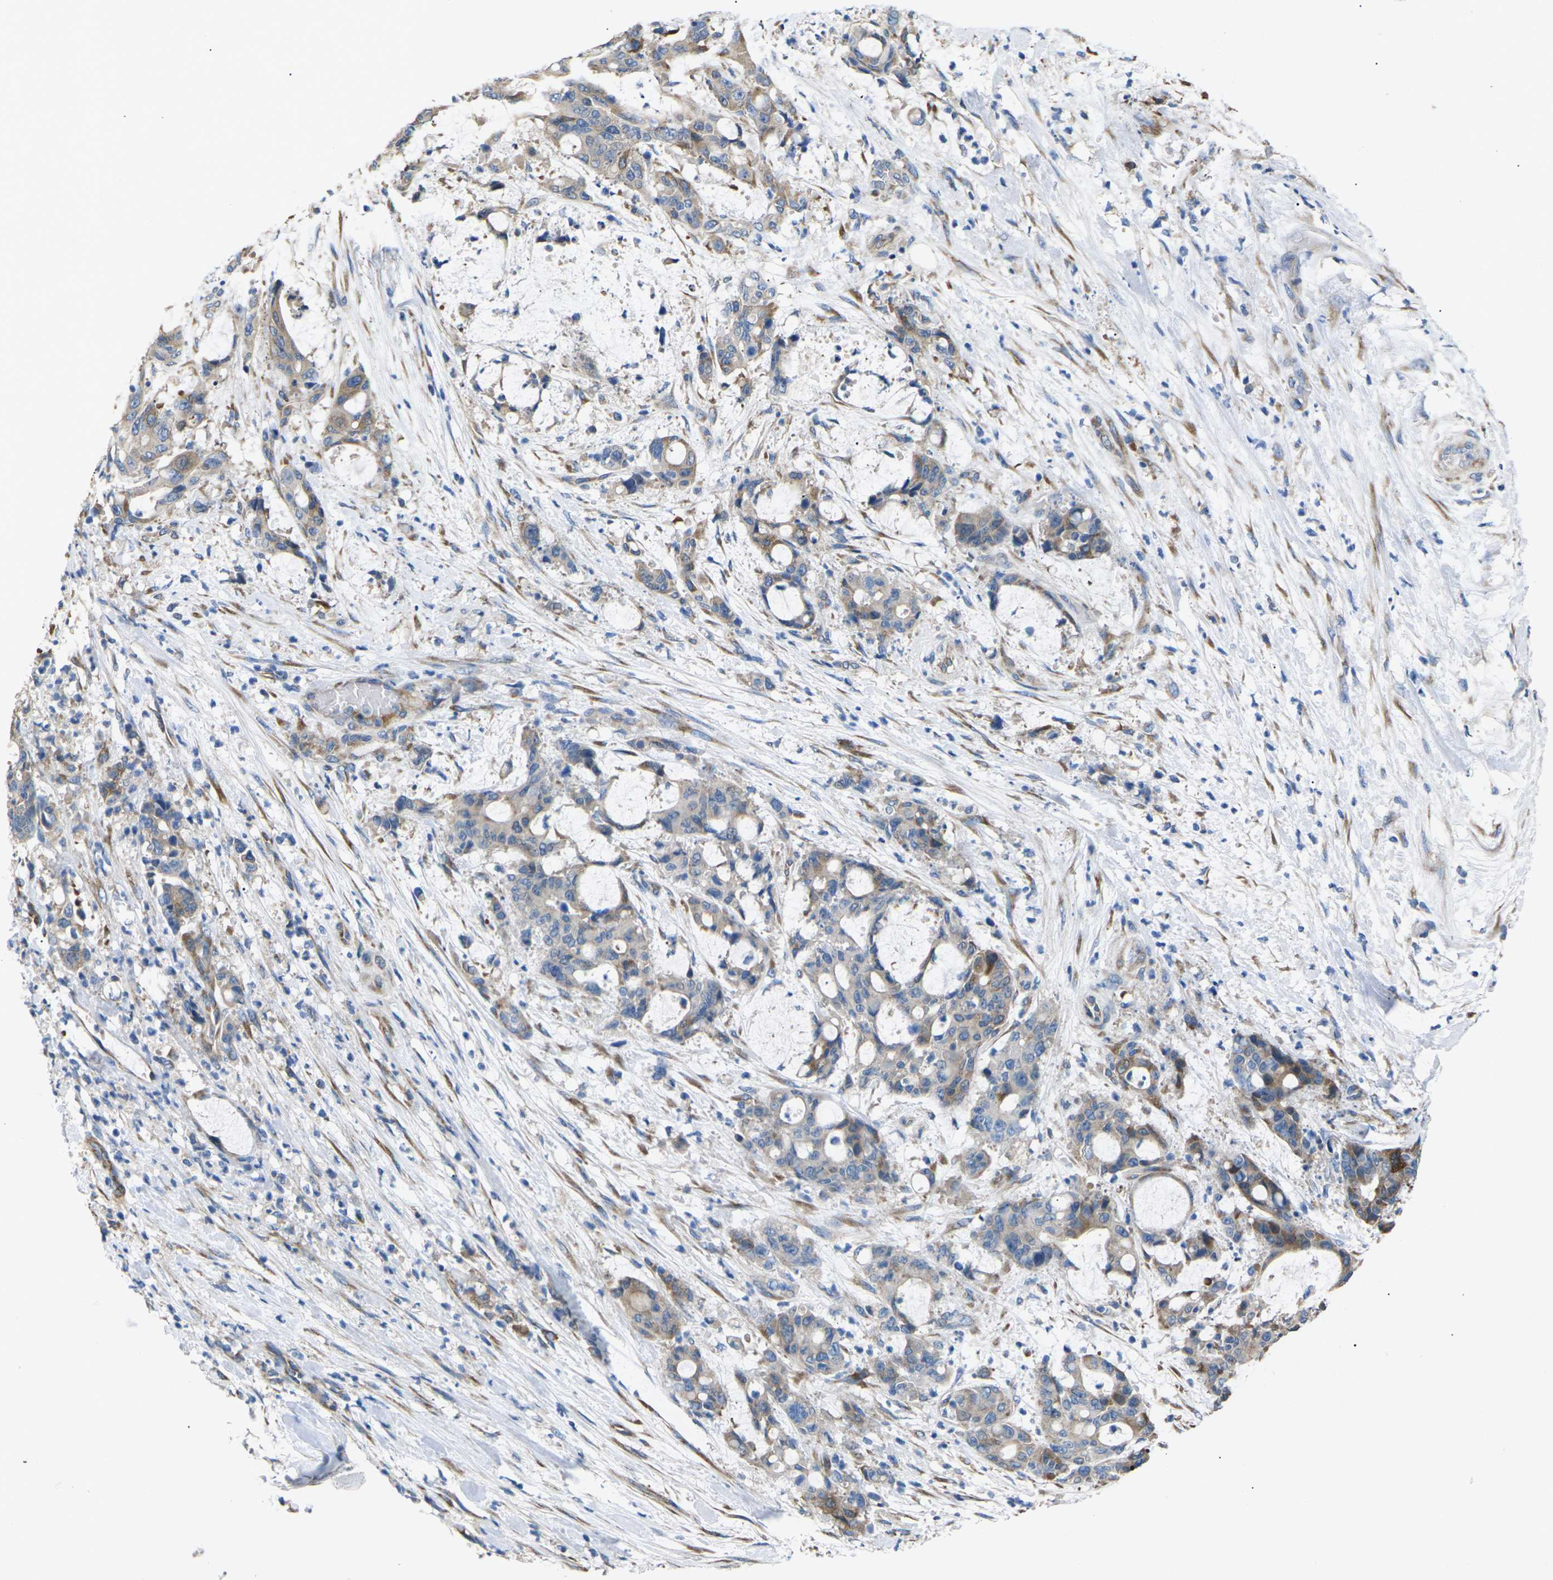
{"staining": {"intensity": "moderate", "quantity": "<25%", "location": "cytoplasmic/membranous"}, "tissue": "liver cancer", "cell_type": "Tumor cells", "image_type": "cancer", "snomed": [{"axis": "morphology", "description": "Normal tissue, NOS"}, {"axis": "morphology", "description": "Cholangiocarcinoma"}, {"axis": "topography", "description": "Liver"}, {"axis": "topography", "description": "Peripheral nerve tissue"}], "caption": "Protein analysis of liver cholangiocarcinoma tissue reveals moderate cytoplasmic/membranous expression in approximately <25% of tumor cells.", "gene": "KLHDC8B", "patient": {"sex": "female", "age": 73}}